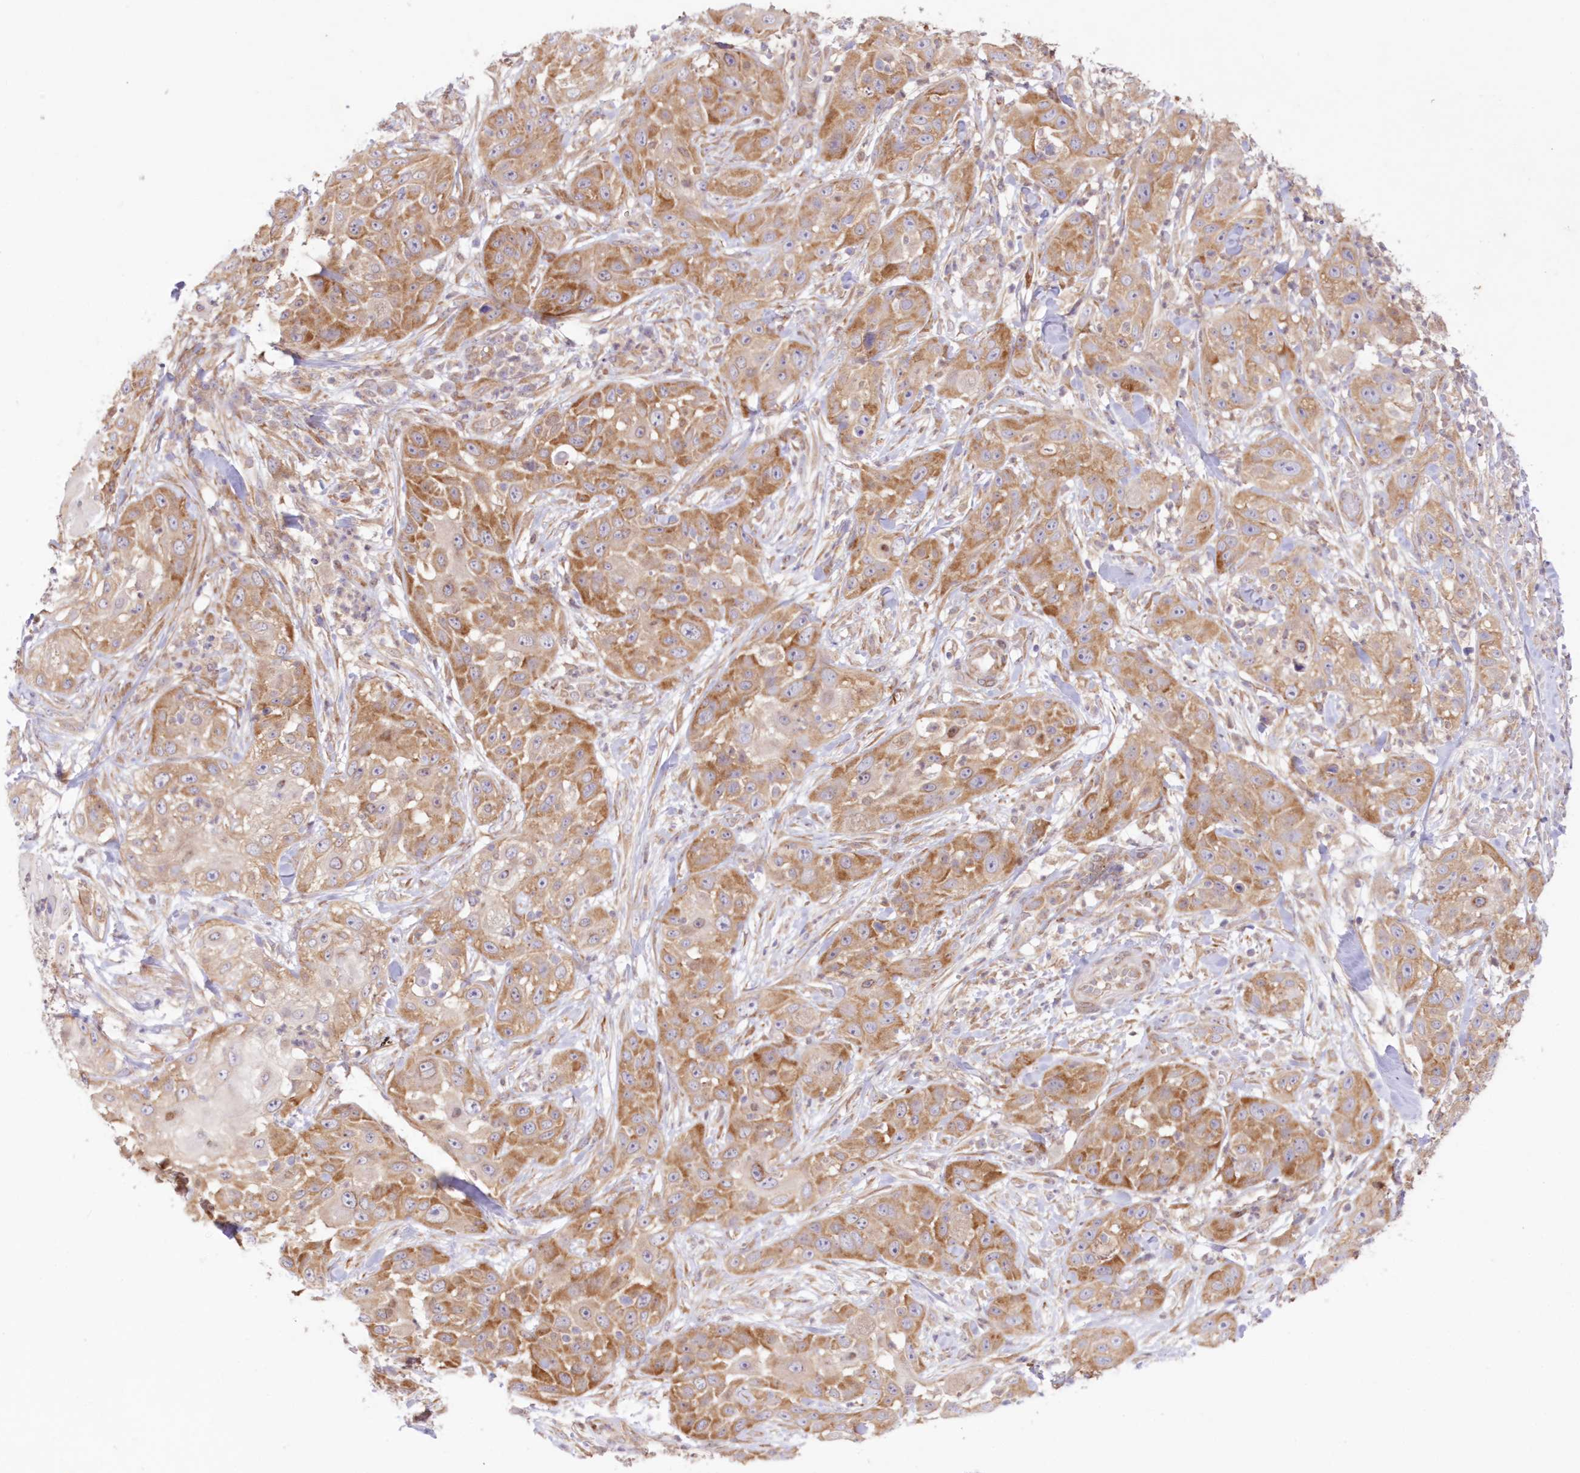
{"staining": {"intensity": "moderate", "quantity": ">75%", "location": "cytoplasmic/membranous"}, "tissue": "skin cancer", "cell_type": "Tumor cells", "image_type": "cancer", "snomed": [{"axis": "morphology", "description": "Squamous cell carcinoma, NOS"}, {"axis": "topography", "description": "Skin"}], "caption": "Human skin squamous cell carcinoma stained for a protein (brown) reveals moderate cytoplasmic/membranous positive expression in about >75% of tumor cells.", "gene": "RNPEP", "patient": {"sex": "female", "age": 44}}